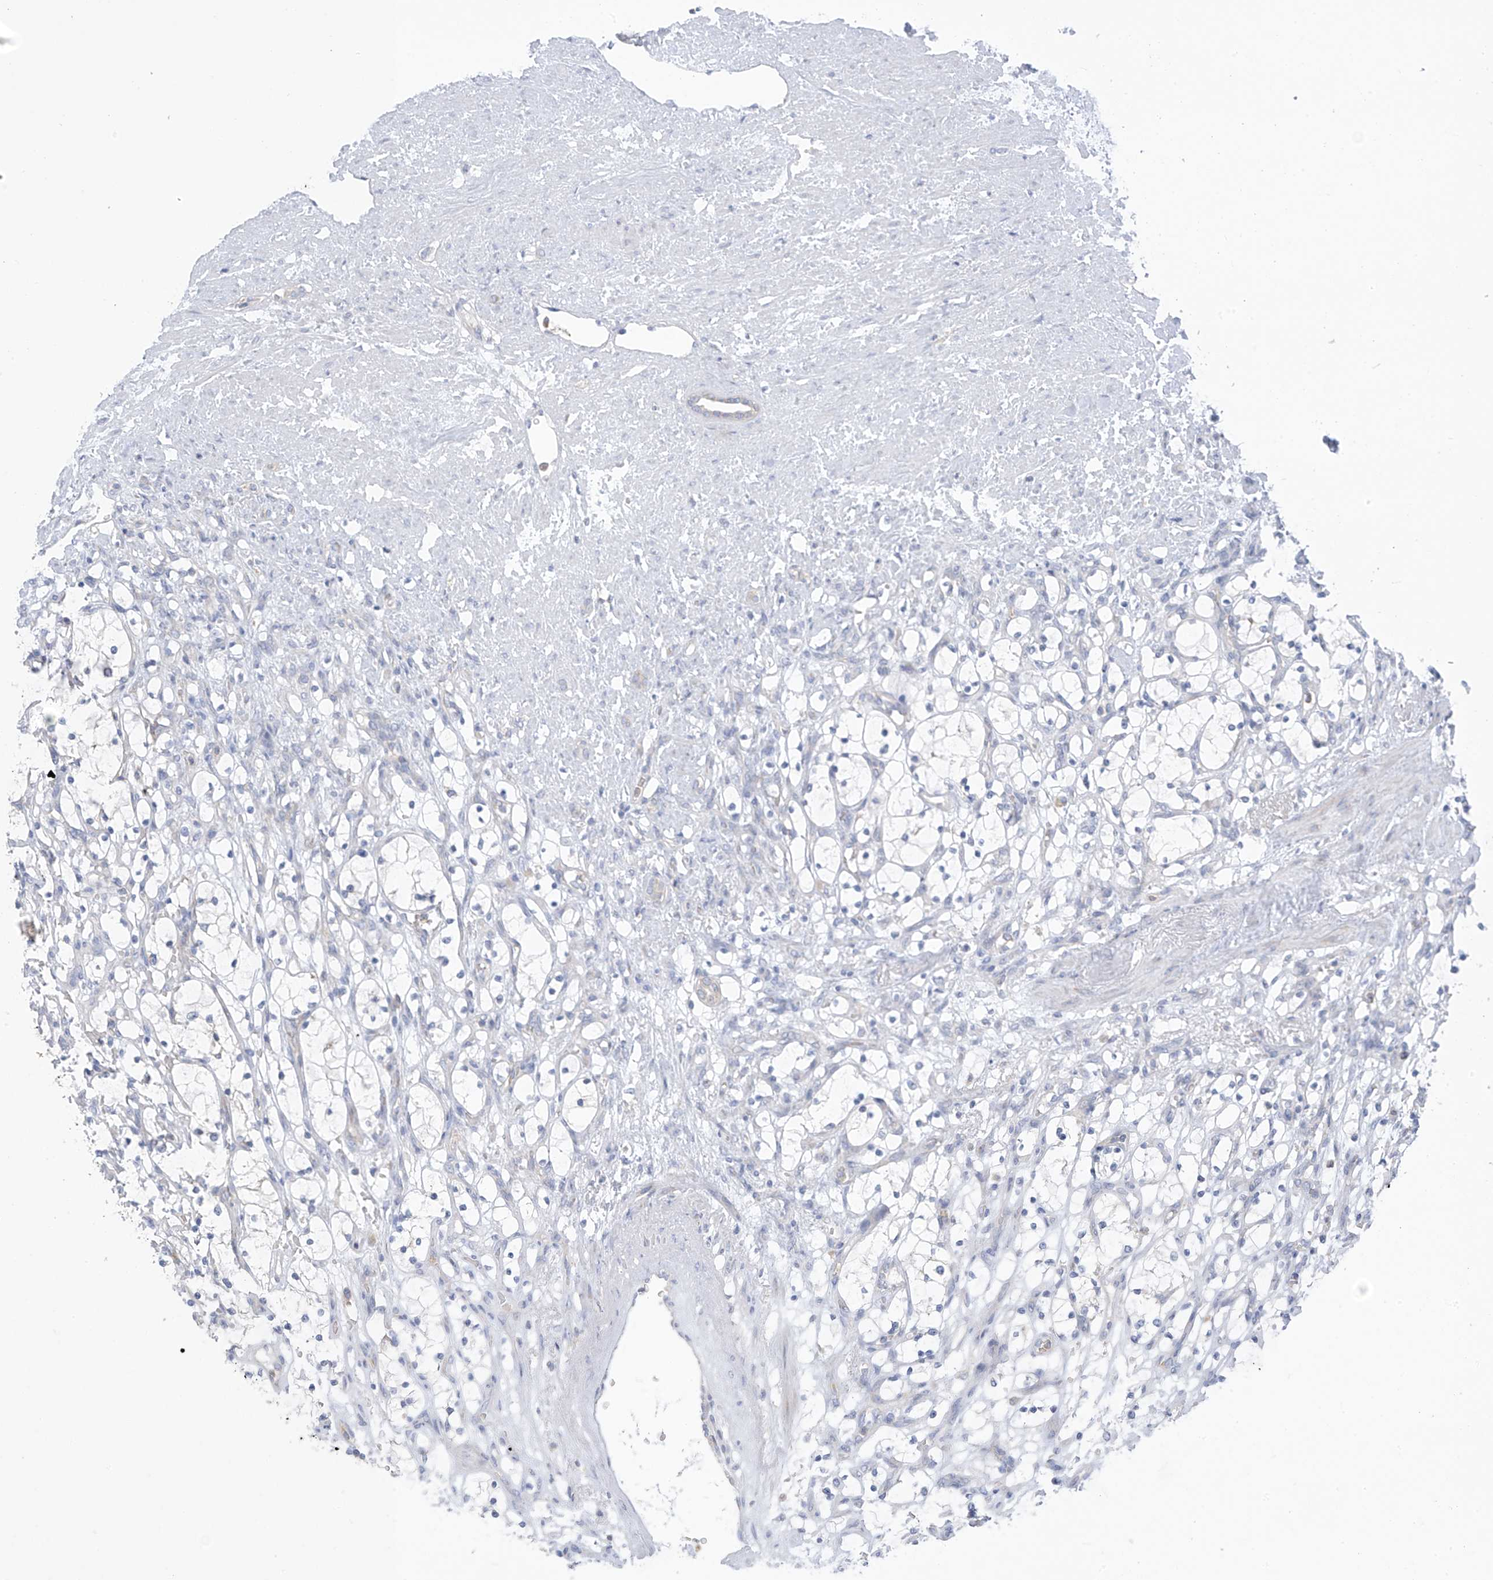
{"staining": {"intensity": "negative", "quantity": "none", "location": "none"}, "tissue": "renal cancer", "cell_type": "Tumor cells", "image_type": "cancer", "snomed": [{"axis": "morphology", "description": "Adenocarcinoma, NOS"}, {"axis": "topography", "description": "Kidney"}], "caption": "DAB immunohistochemical staining of renal adenocarcinoma reveals no significant staining in tumor cells.", "gene": "SLC6A12", "patient": {"sex": "female", "age": 69}}